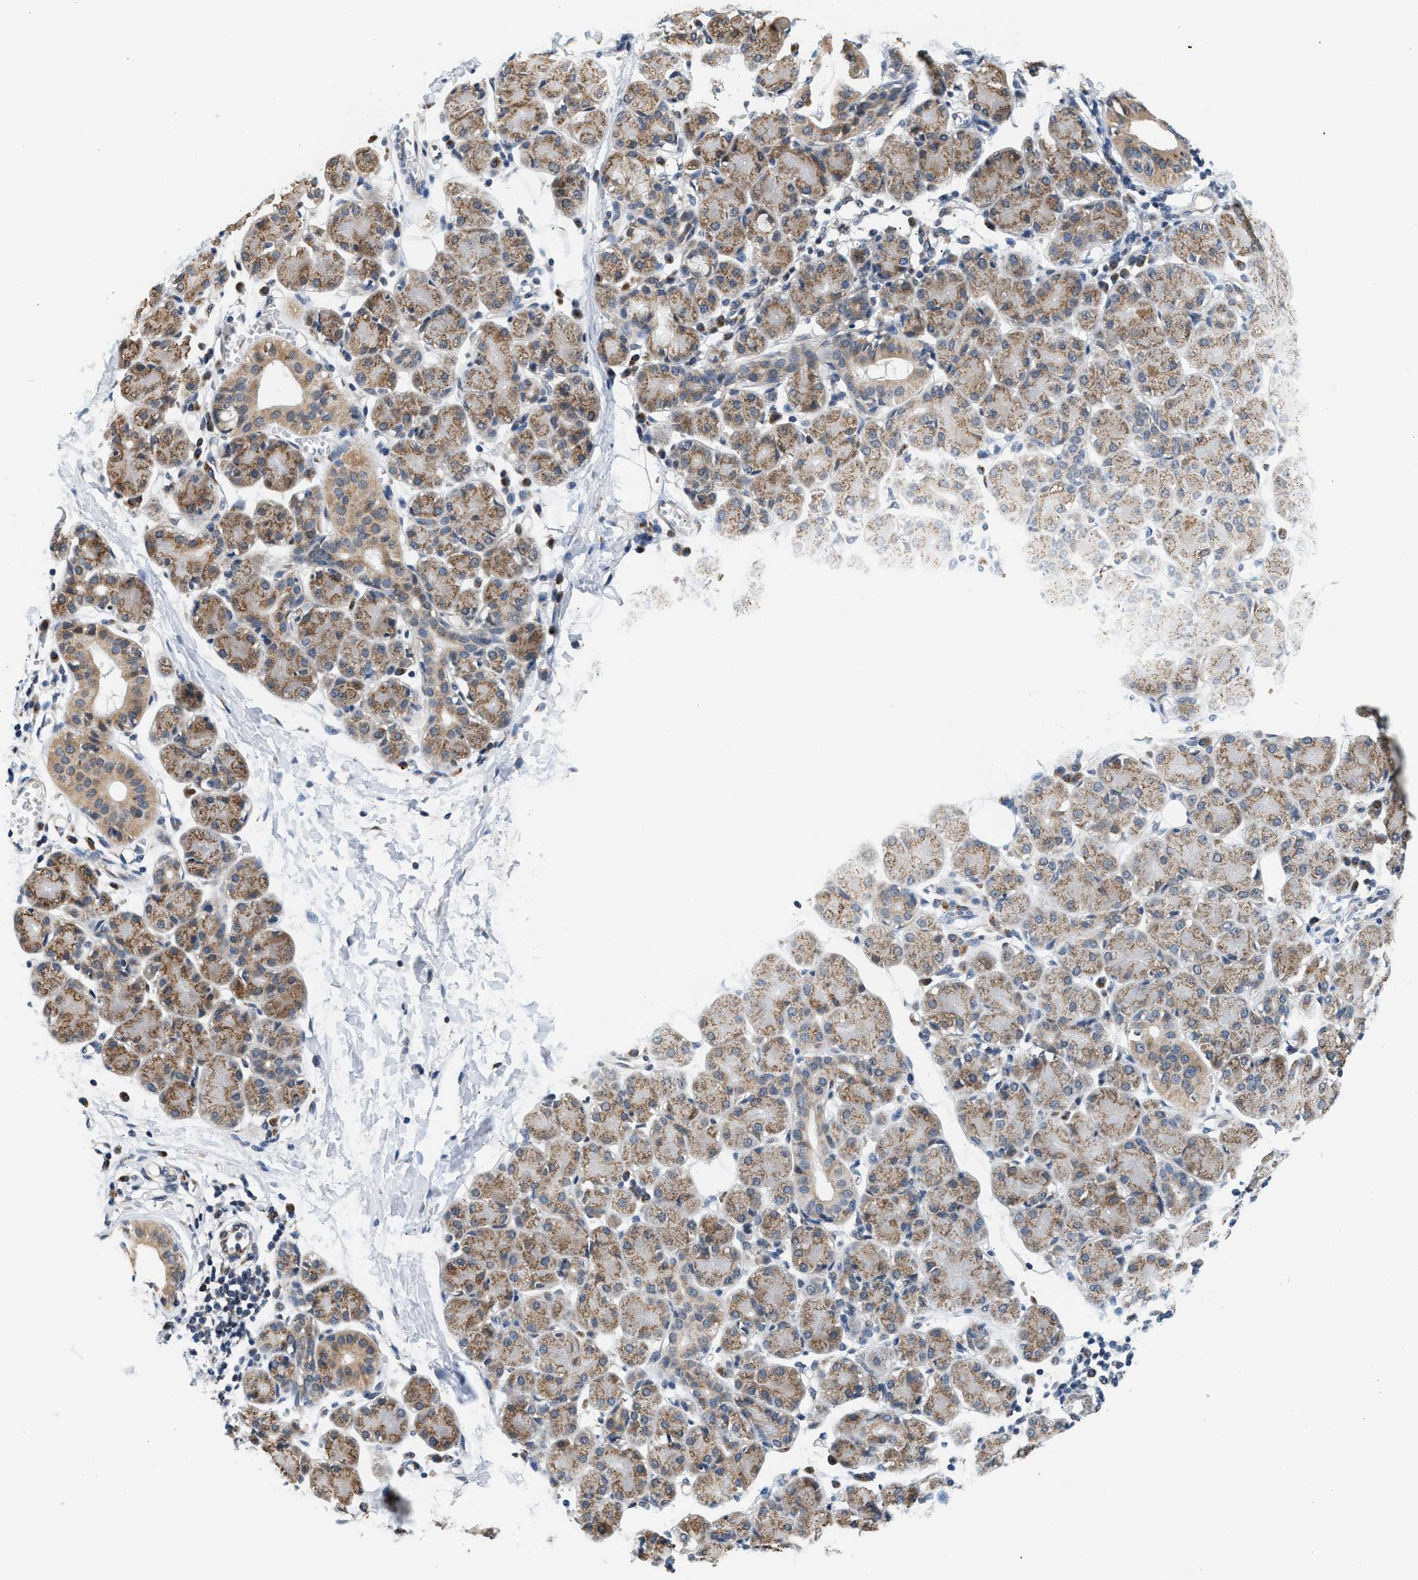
{"staining": {"intensity": "moderate", "quantity": ">75%", "location": "cytoplasmic/membranous"}, "tissue": "salivary gland", "cell_type": "Glandular cells", "image_type": "normal", "snomed": [{"axis": "morphology", "description": "Normal tissue, NOS"}, {"axis": "morphology", "description": "Inflammation, NOS"}, {"axis": "topography", "description": "Lymph node"}, {"axis": "topography", "description": "Salivary gland"}], "caption": "Immunohistochemistry (IHC) of unremarkable human salivary gland reveals medium levels of moderate cytoplasmic/membranous staining in approximately >75% of glandular cells.", "gene": "KCNMB2", "patient": {"sex": "male", "age": 3}}